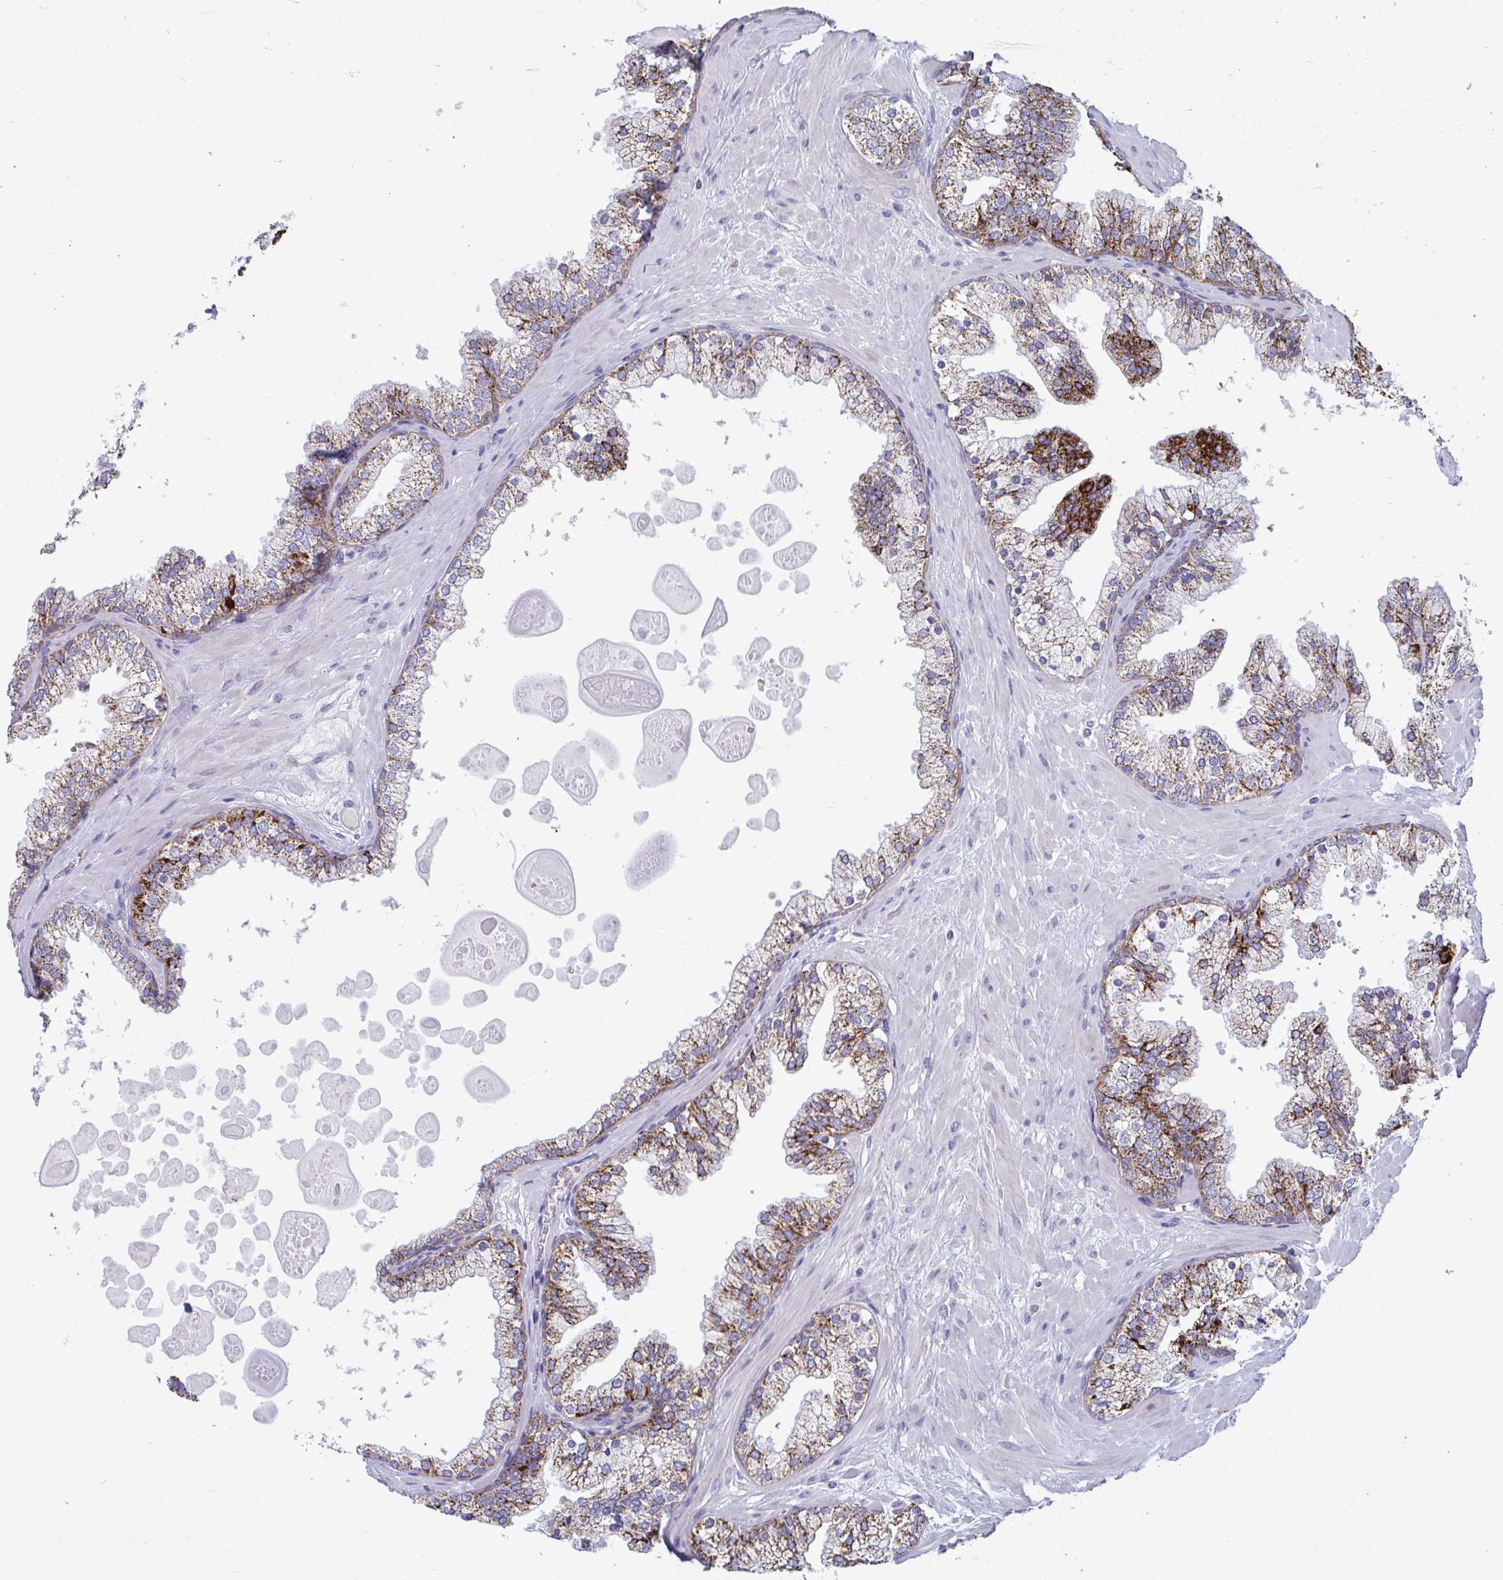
{"staining": {"intensity": "strong", "quantity": ">75%", "location": "cytoplasmic/membranous"}, "tissue": "prostate", "cell_type": "Glandular cells", "image_type": "normal", "snomed": [{"axis": "morphology", "description": "Normal tissue, NOS"}, {"axis": "topography", "description": "Prostate"}, {"axis": "topography", "description": "Peripheral nerve tissue"}], "caption": "Immunohistochemical staining of benign human prostate reveals strong cytoplasmic/membranous protein expression in approximately >75% of glandular cells.", "gene": "BCAT2", "patient": {"sex": "male", "age": 61}}